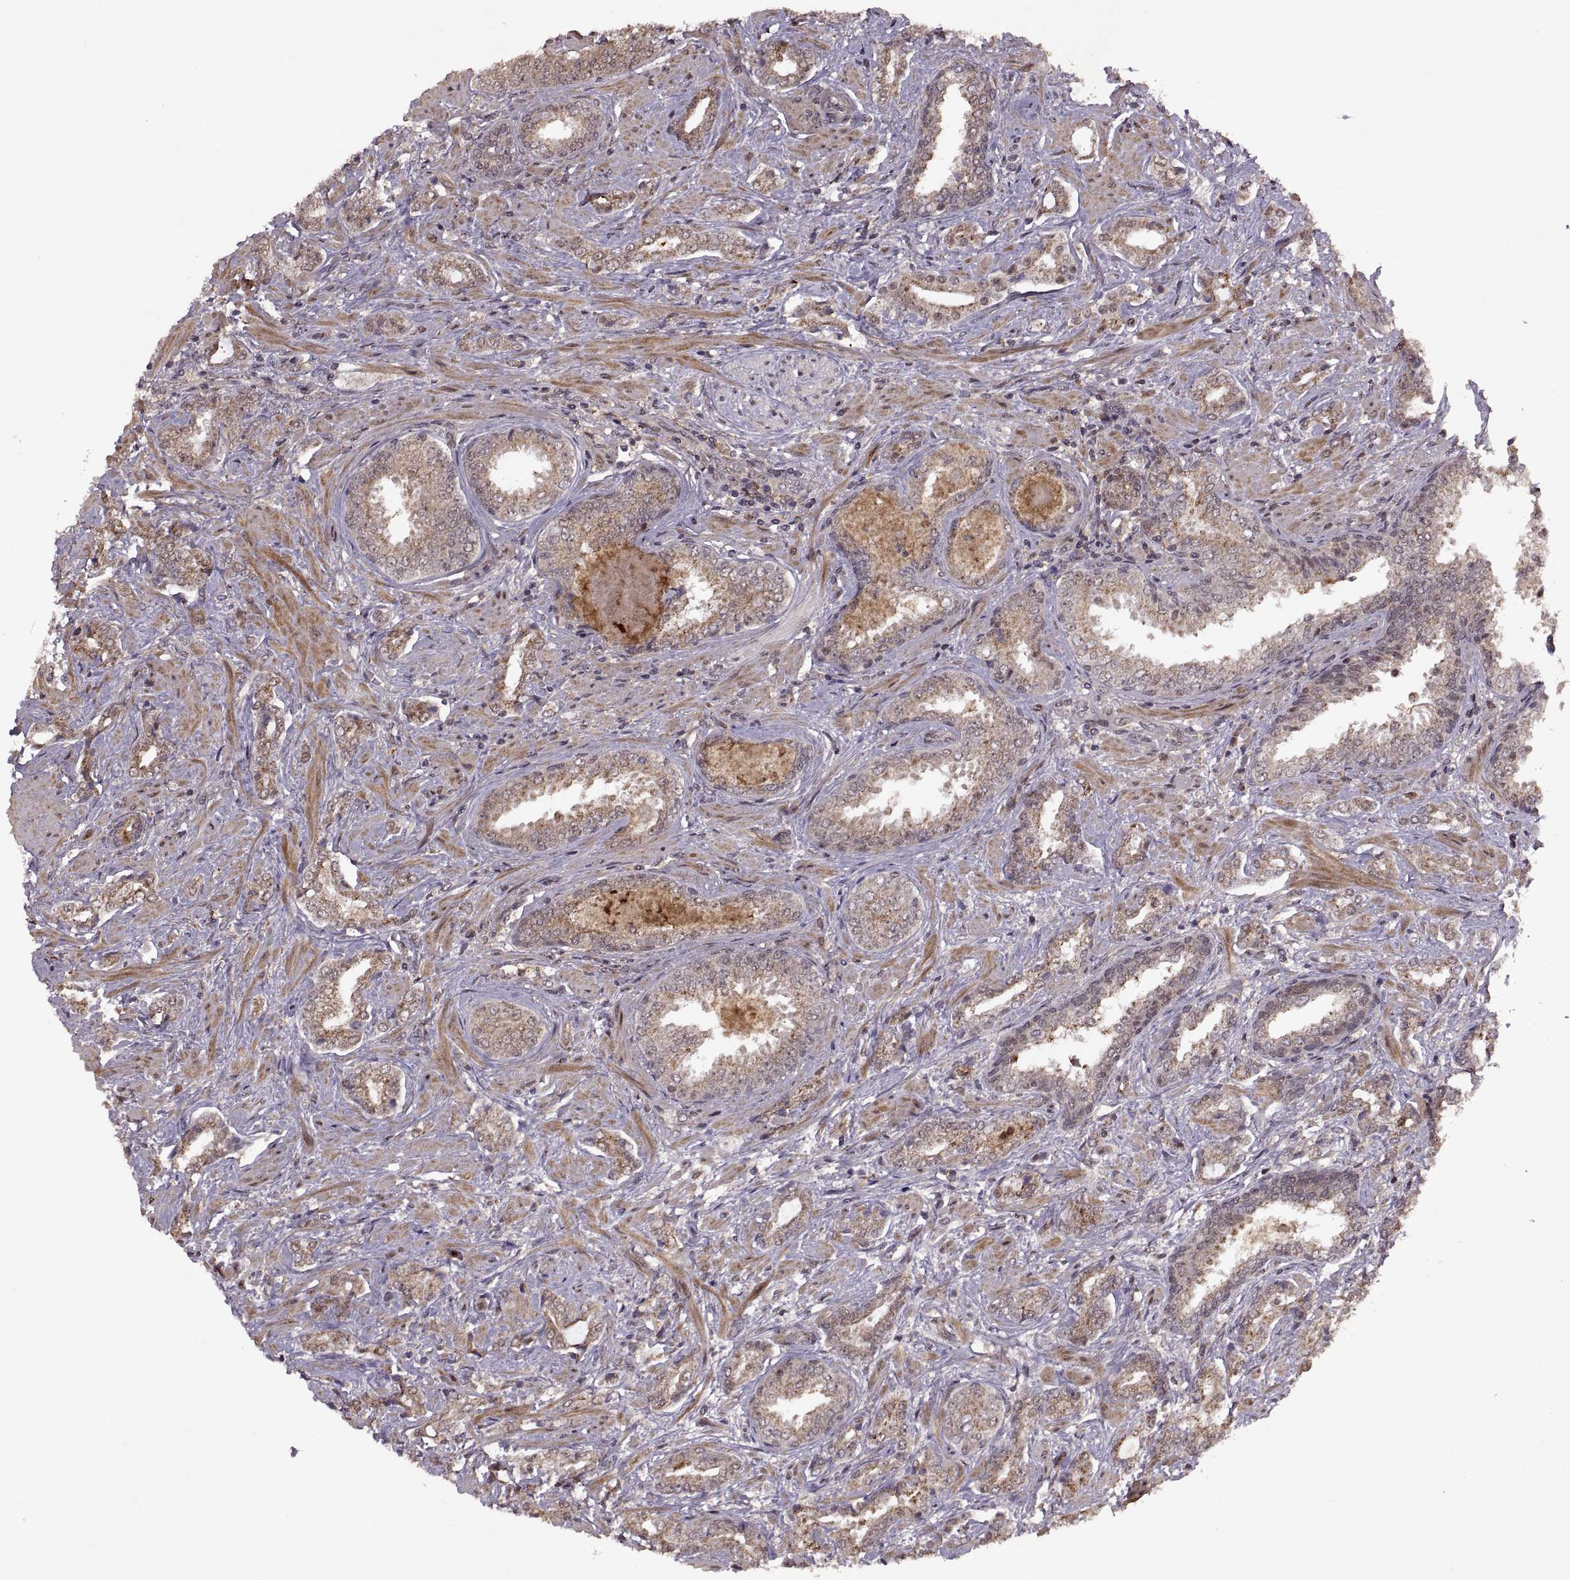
{"staining": {"intensity": "weak", "quantity": ">75%", "location": "cytoplasmic/membranous"}, "tissue": "prostate cancer", "cell_type": "Tumor cells", "image_type": "cancer", "snomed": [{"axis": "morphology", "description": "Adenocarcinoma, Low grade"}, {"axis": "topography", "description": "Prostate"}], "caption": "There is low levels of weak cytoplasmic/membranous staining in tumor cells of low-grade adenocarcinoma (prostate), as demonstrated by immunohistochemical staining (brown color).", "gene": "PTOV1", "patient": {"sex": "male", "age": 61}}